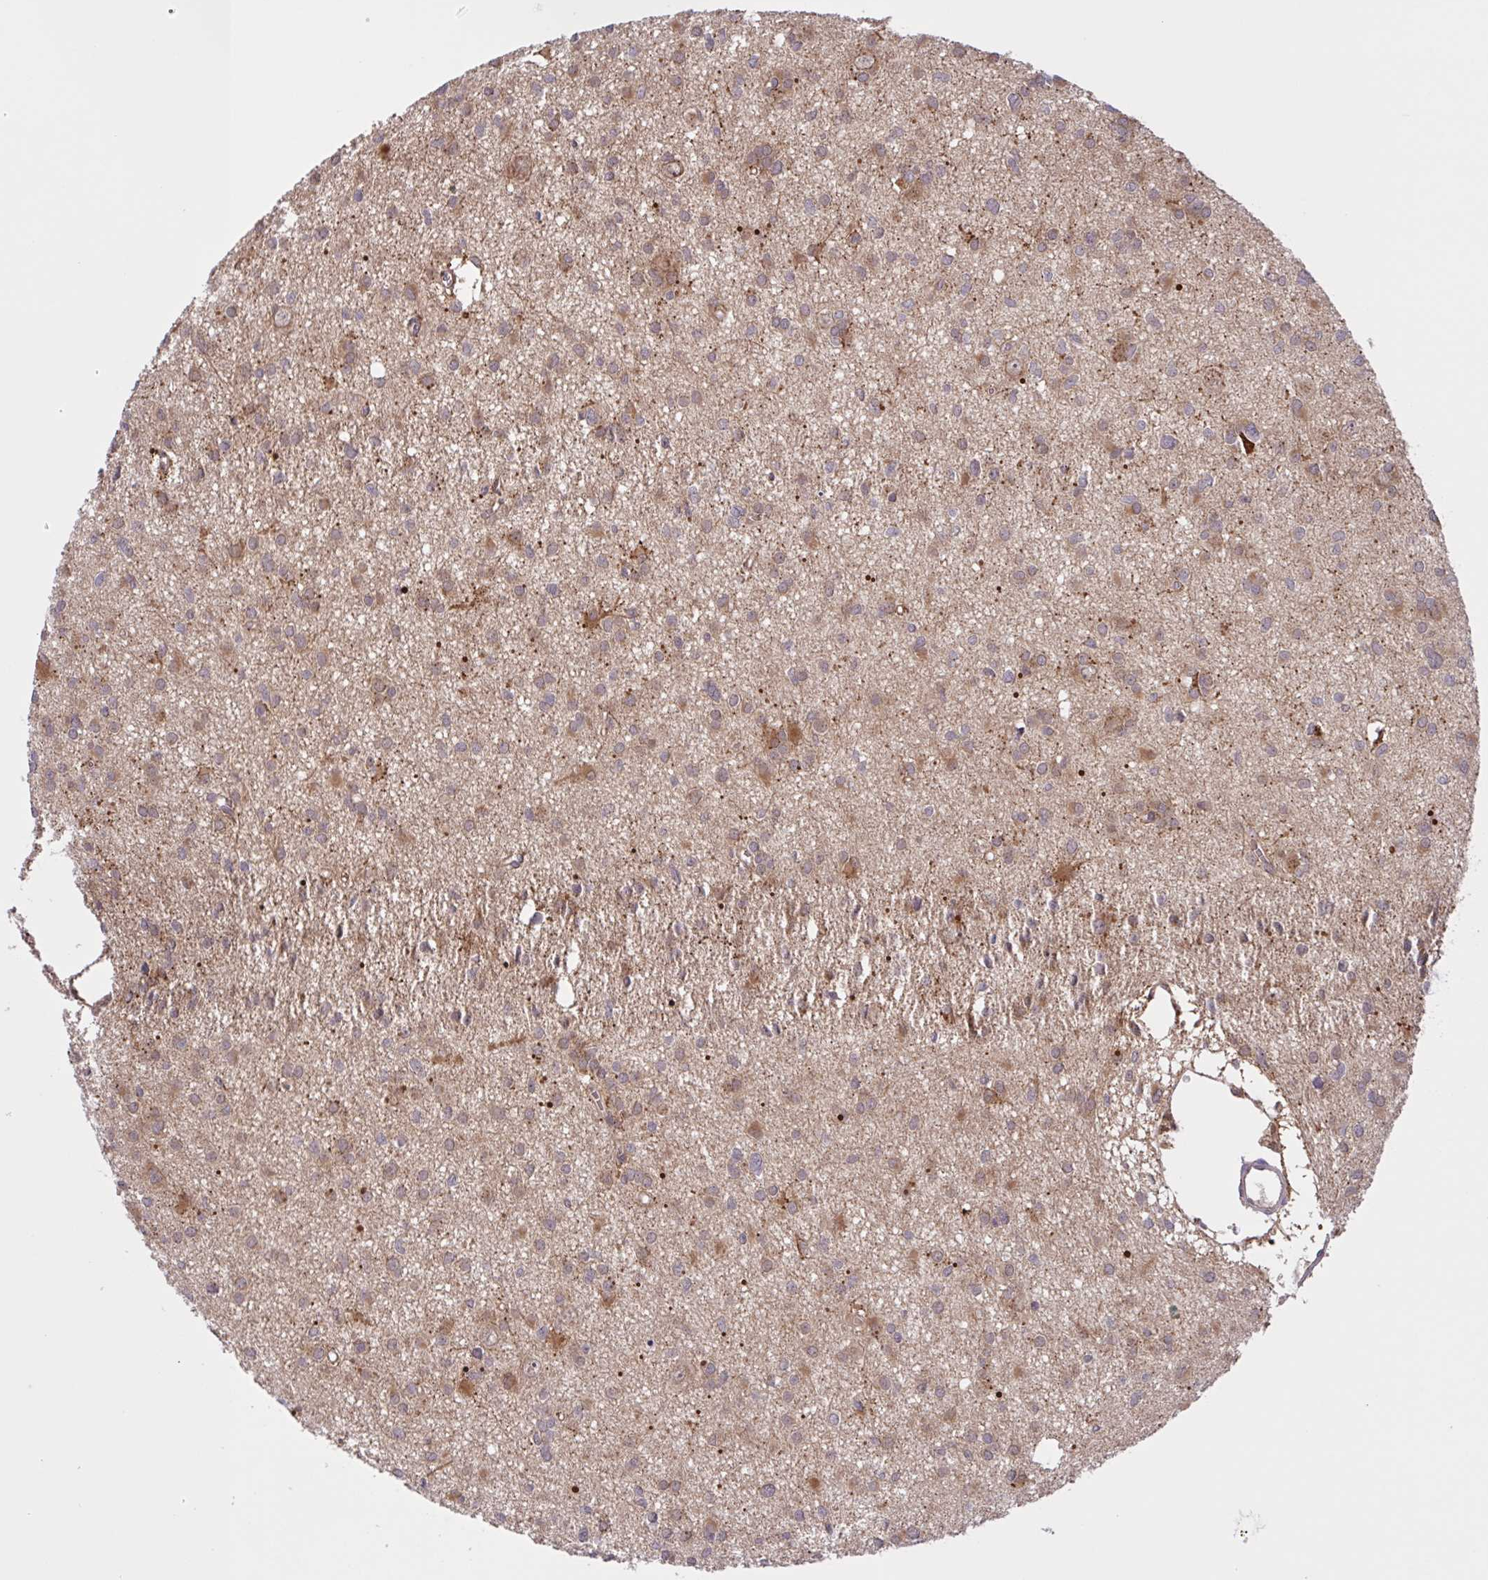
{"staining": {"intensity": "weak", "quantity": ">75%", "location": "cytoplasmic/membranous"}, "tissue": "glioma", "cell_type": "Tumor cells", "image_type": "cancer", "snomed": [{"axis": "morphology", "description": "Glioma, malignant, High grade"}, {"axis": "topography", "description": "Brain"}], "caption": "Glioma stained with immunohistochemistry (IHC) displays weak cytoplasmic/membranous positivity in approximately >75% of tumor cells.", "gene": "INTS10", "patient": {"sex": "male", "age": 23}}